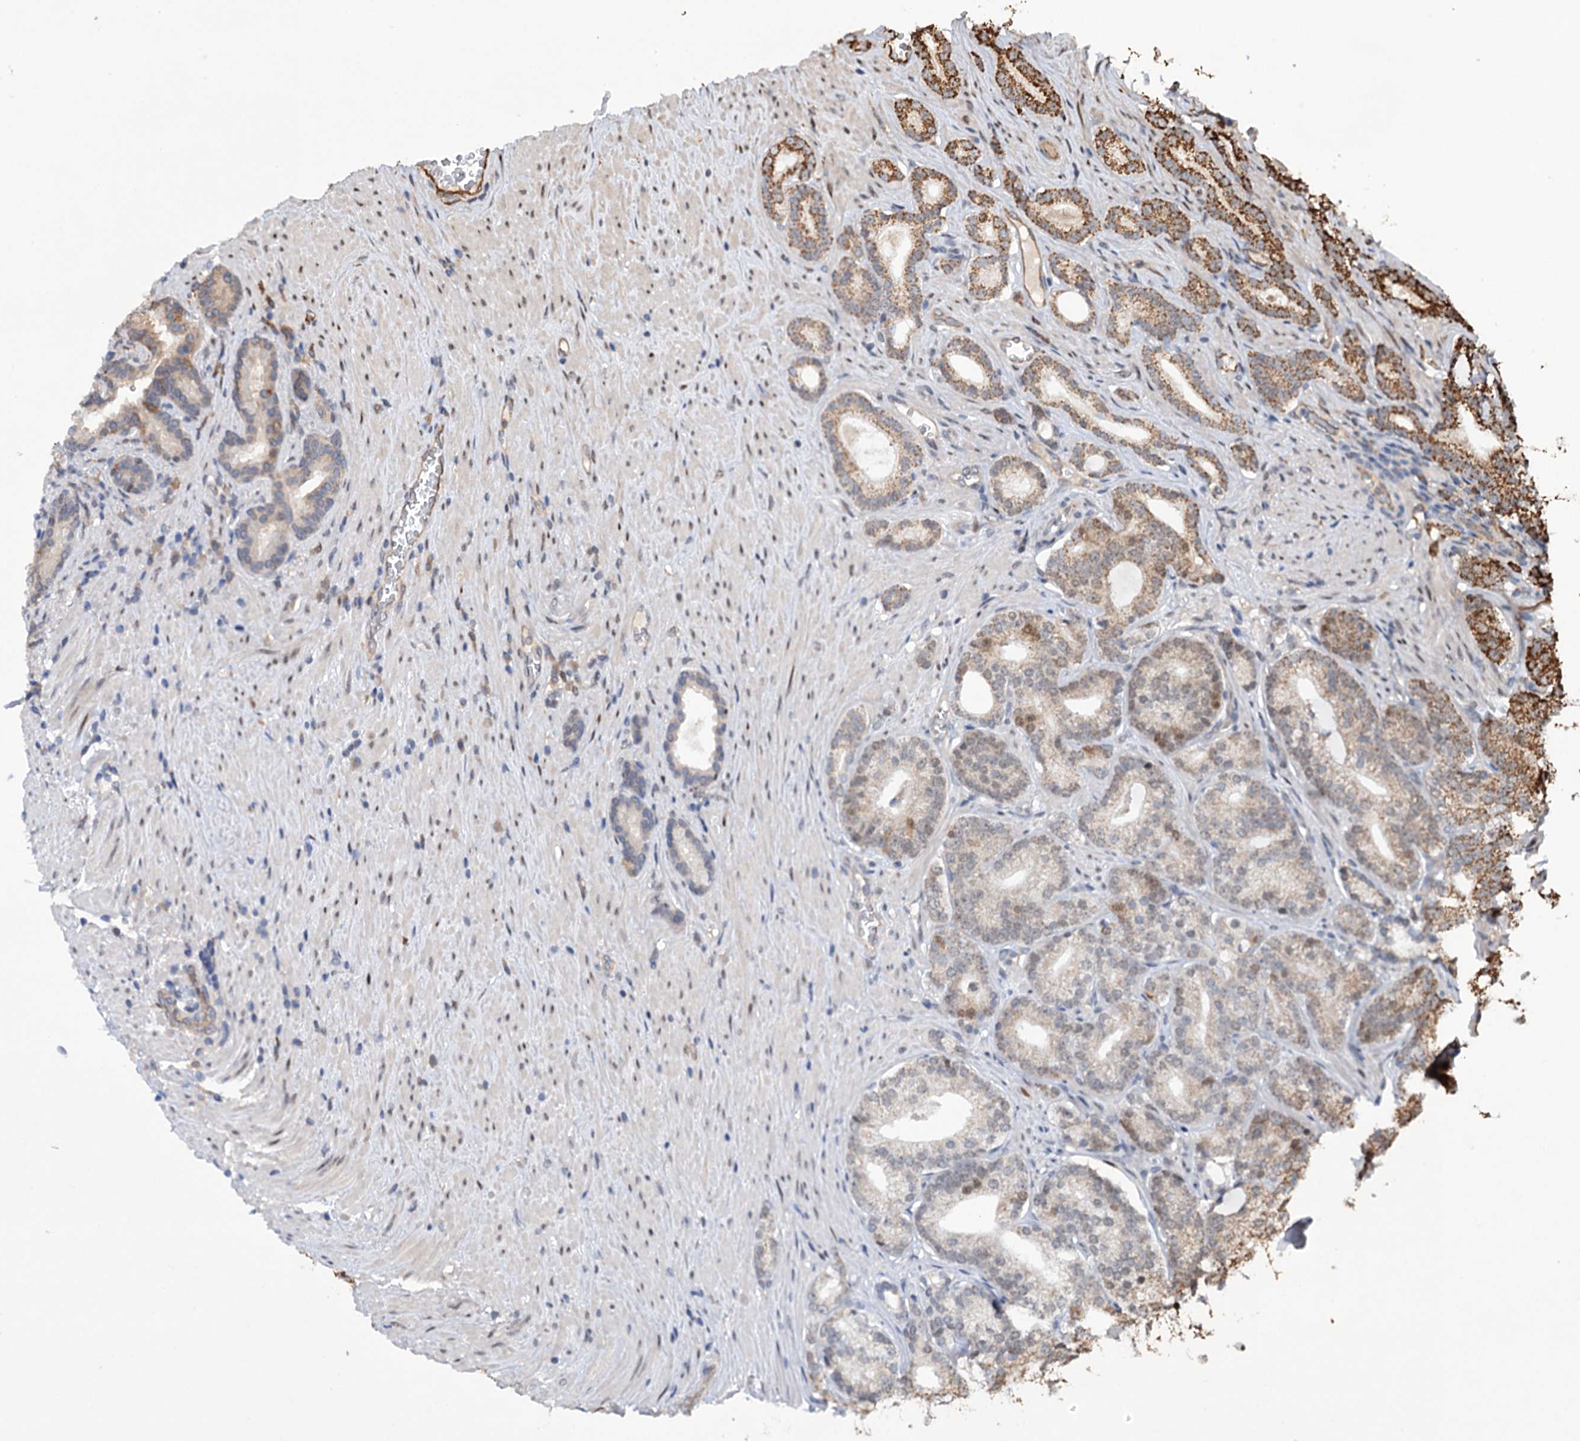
{"staining": {"intensity": "moderate", "quantity": "25%-75%", "location": "cytoplasmic/membranous"}, "tissue": "prostate cancer", "cell_type": "Tumor cells", "image_type": "cancer", "snomed": [{"axis": "morphology", "description": "Adenocarcinoma, Low grade"}, {"axis": "topography", "description": "Prostate"}], "caption": "Adenocarcinoma (low-grade) (prostate) stained for a protein reveals moderate cytoplasmic/membranous positivity in tumor cells.", "gene": "NCAPD2", "patient": {"sex": "male", "age": 71}}